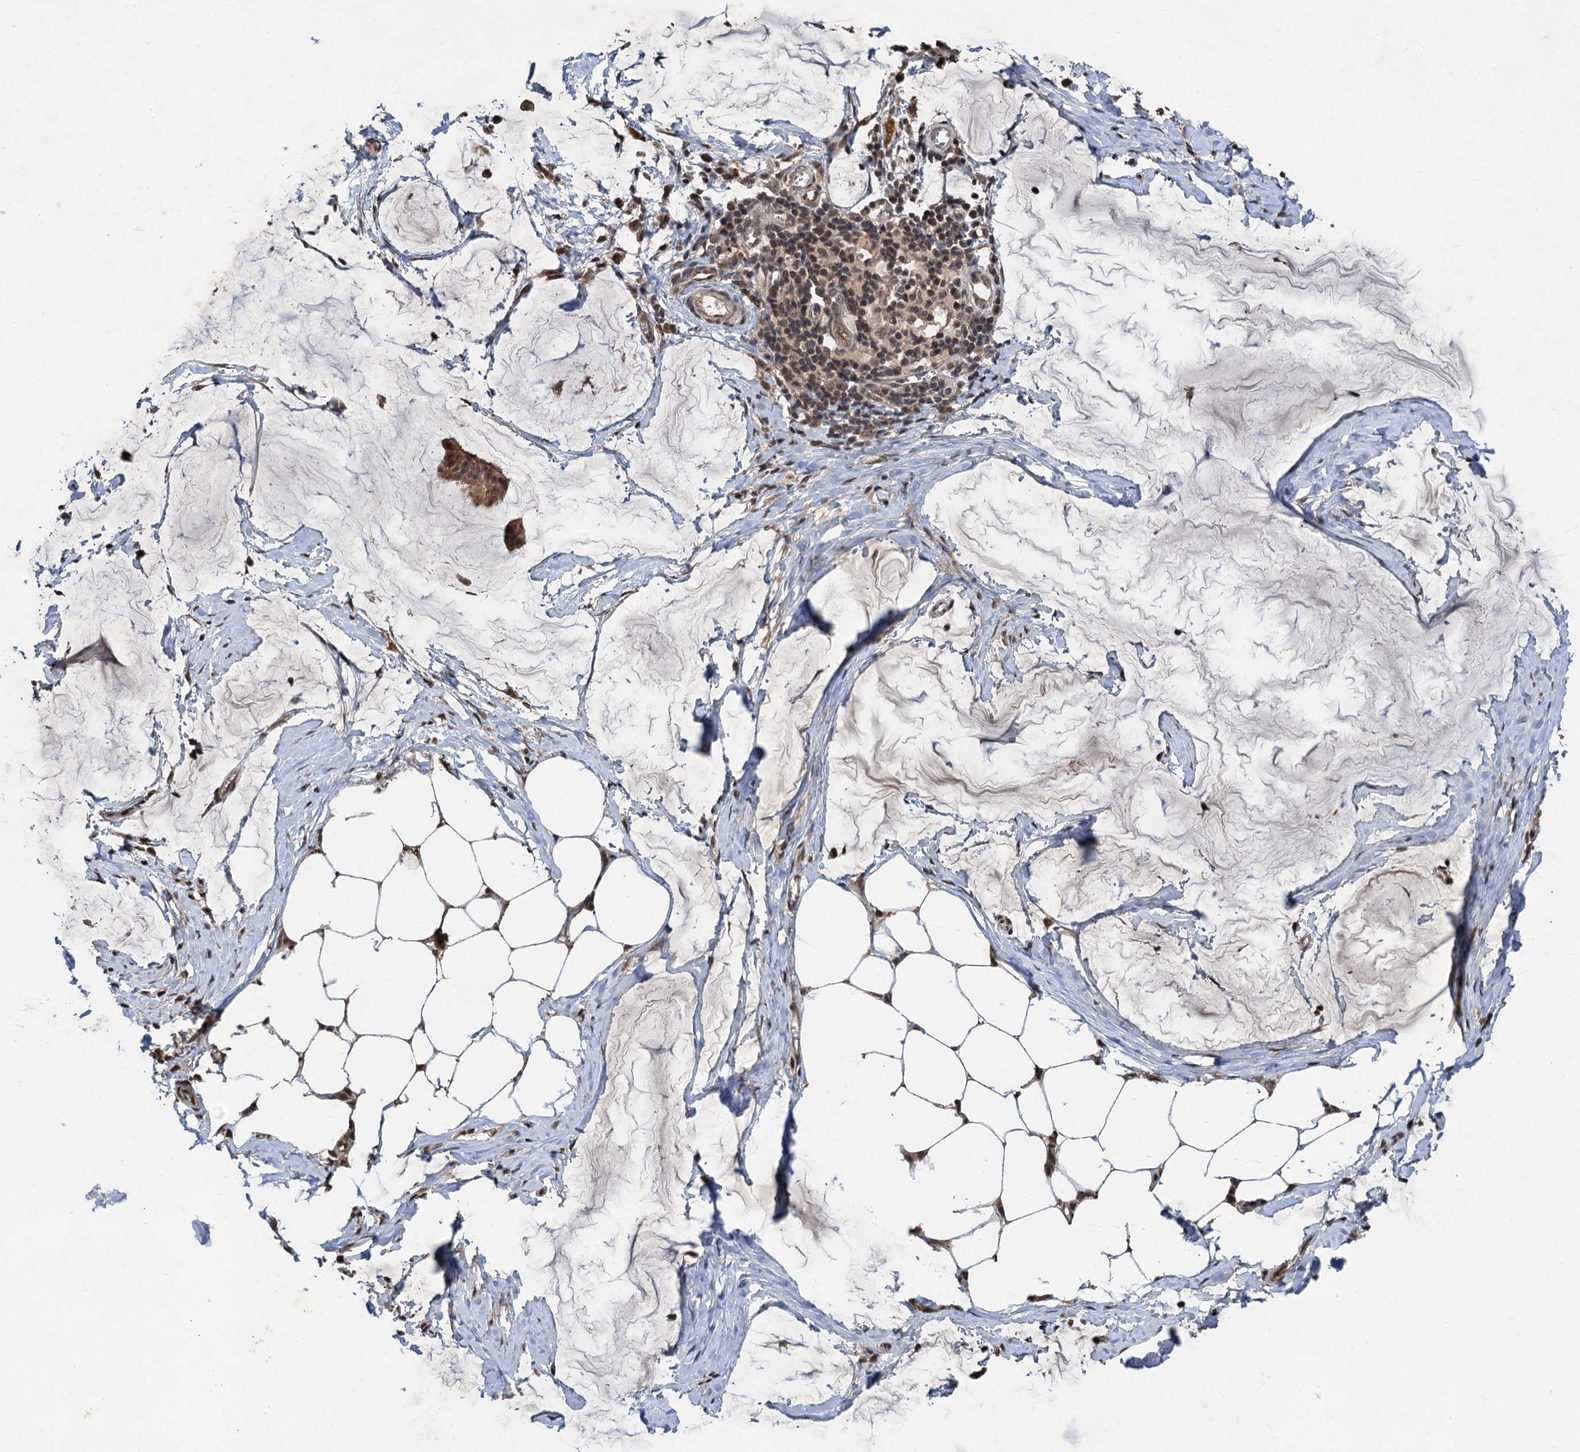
{"staining": {"intensity": "moderate", "quantity": ">75%", "location": "cytoplasmic/membranous,nuclear"}, "tissue": "ovarian cancer", "cell_type": "Tumor cells", "image_type": "cancer", "snomed": [{"axis": "morphology", "description": "Cystadenocarcinoma, mucinous, NOS"}, {"axis": "topography", "description": "Ovary"}], "caption": "This is a histology image of immunohistochemistry (IHC) staining of ovarian cancer (mucinous cystadenocarcinoma), which shows moderate expression in the cytoplasmic/membranous and nuclear of tumor cells.", "gene": "REP15", "patient": {"sex": "female", "age": 73}}